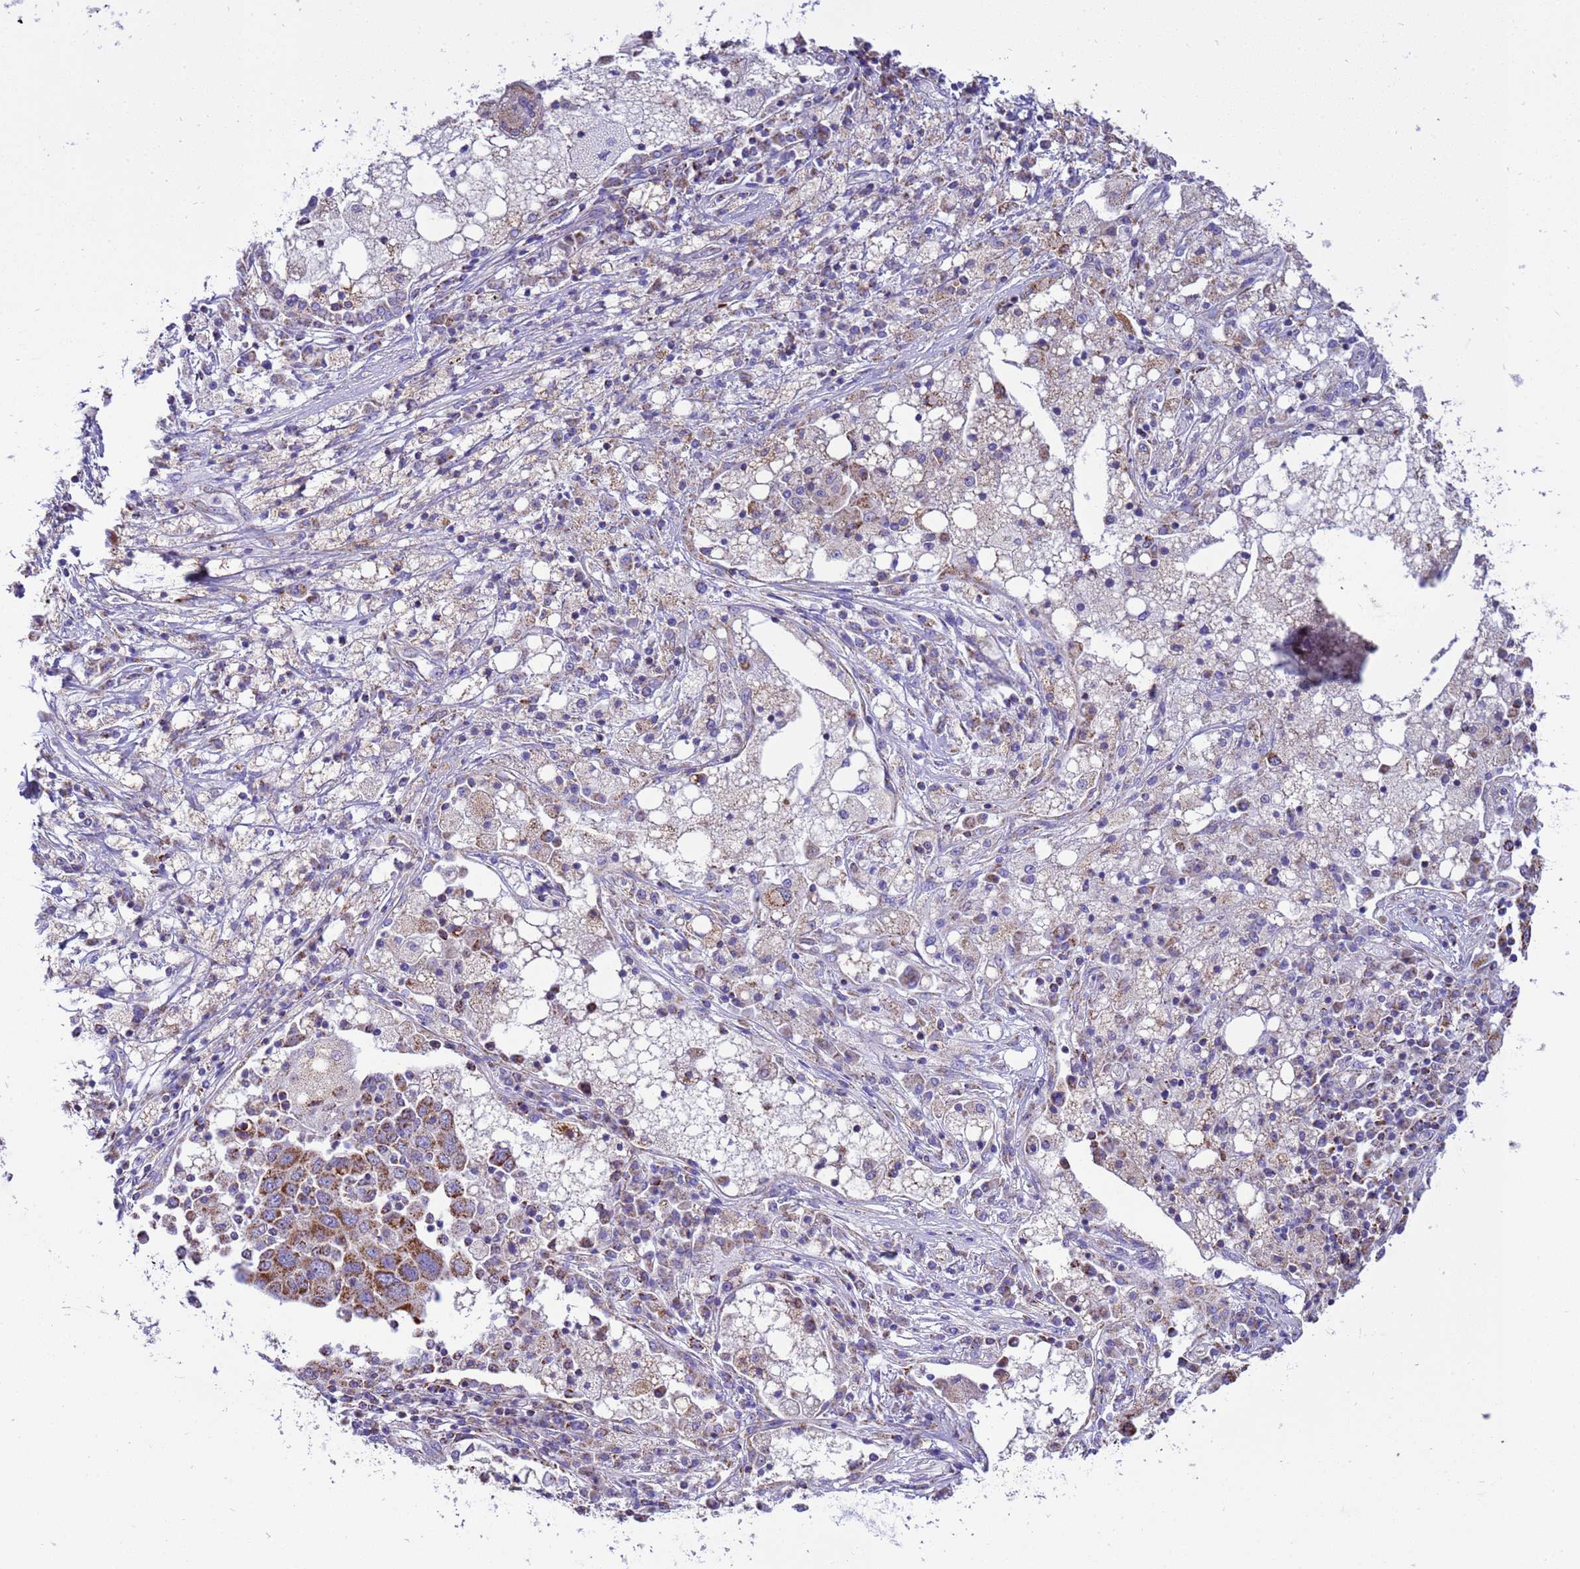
{"staining": {"intensity": "moderate", "quantity": ">75%", "location": "cytoplasmic/membranous"}, "tissue": "lung cancer", "cell_type": "Tumor cells", "image_type": "cancer", "snomed": [{"axis": "morphology", "description": "Squamous cell carcinoma, NOS"}, {"axis": "topography", "description": "Lung"}], "caption": "Human lung cancer stained with a protein marker reveals moderate staining in tumor cells.", "gene": "RNF165", "patient": {"sex": "male", "age": 65}}